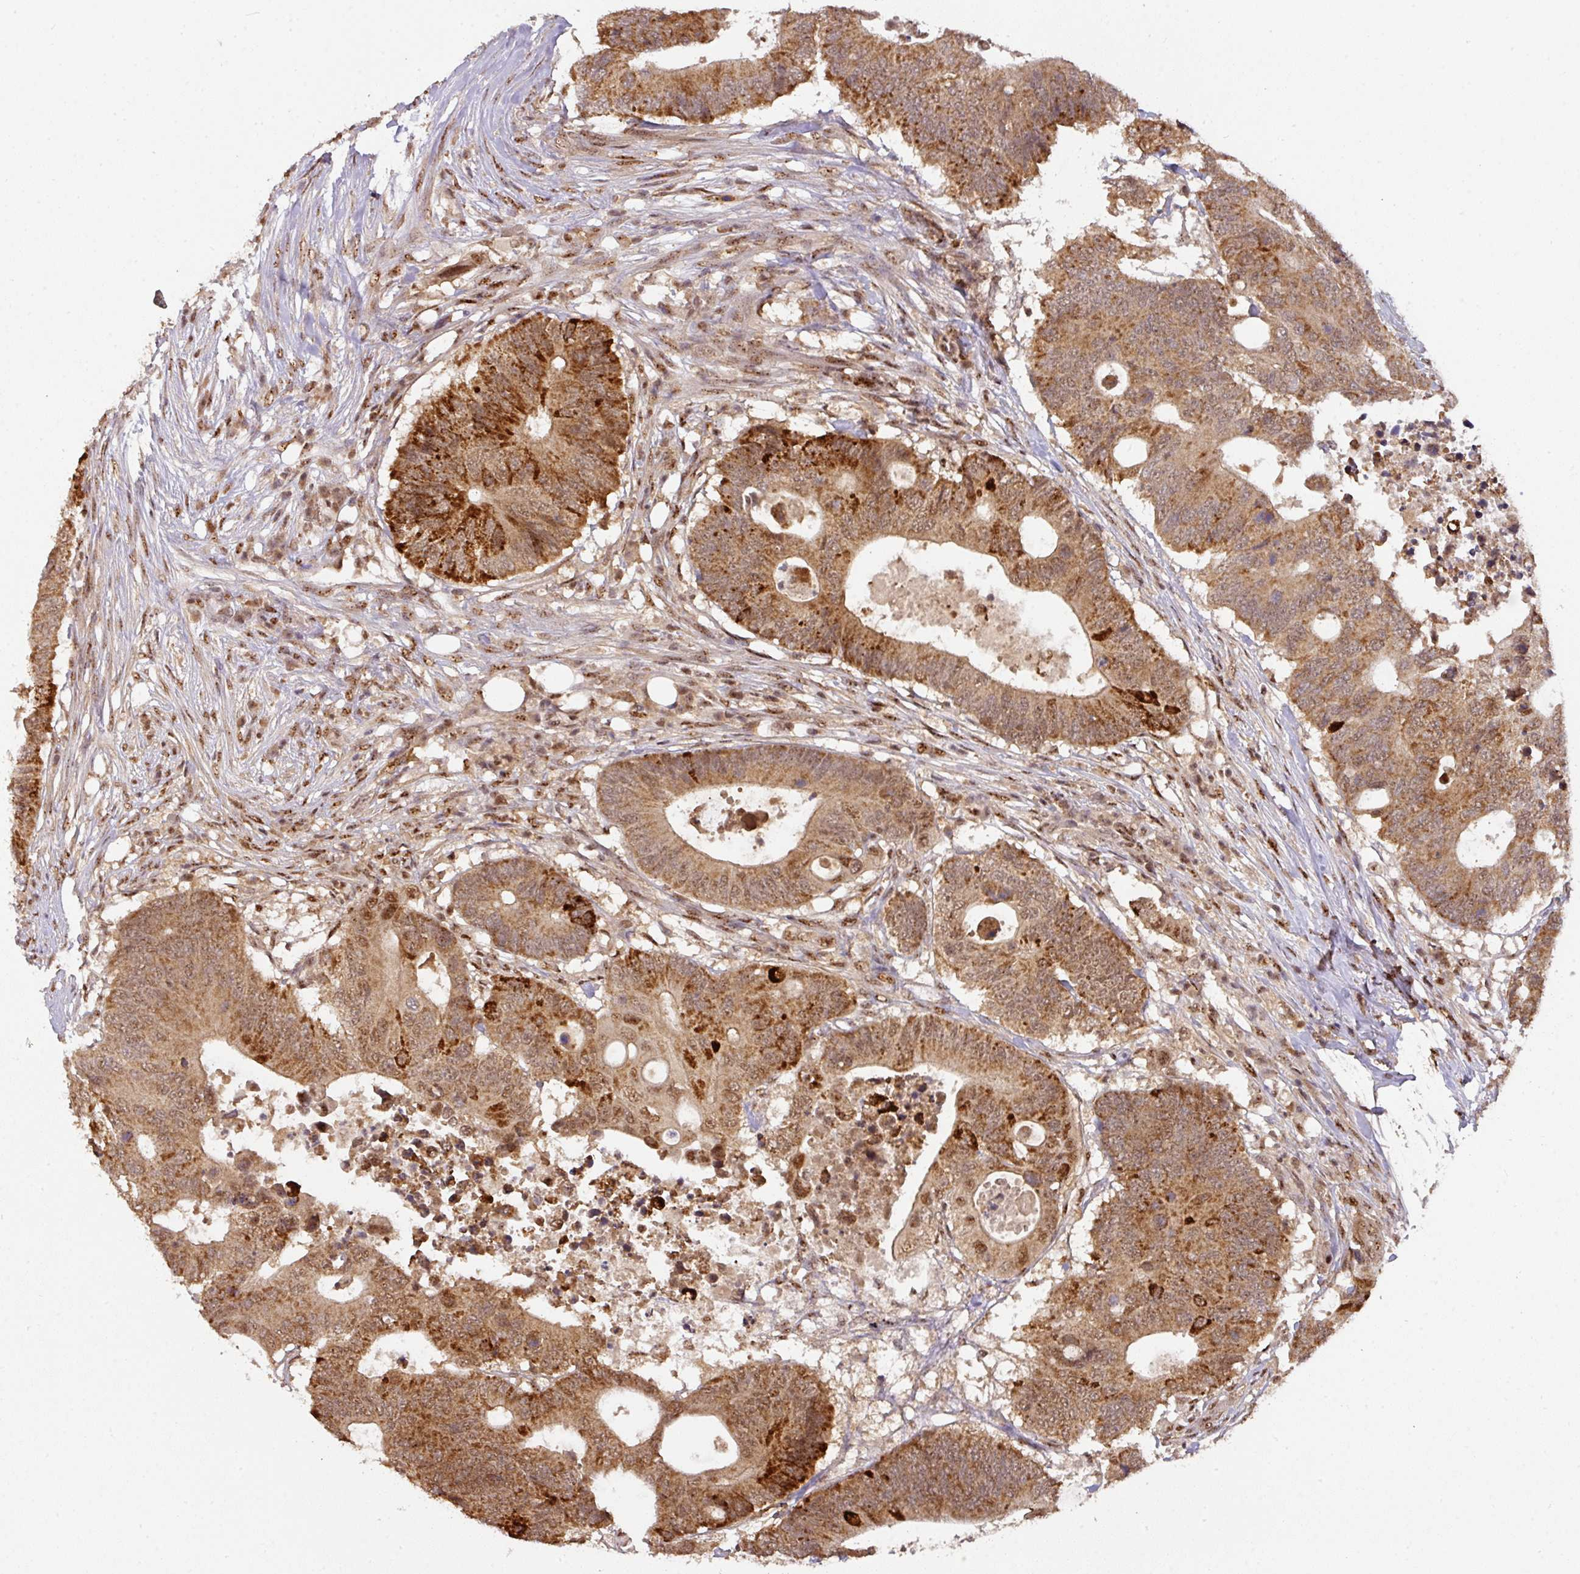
{"staining": {"intensity": "moderate", "quantity": ">75%", "location": "cytoplasmic/membranous,nuclear"}, "tissue": "colorectal cancer", "cell_type": "Tumor cells", "image_type": "cancer", "snomed": [{"axis": "morphology", "description": "Adenocarcinoma, NOS"}, {"axis": "topography", "description": "Colon"}], "caption": "Colorectal adenocarcinoma tissue demonstrates moderate cytoplasmic/membranous and nuclear staining in approximately >75% of tumor cells, visualized by immunohistochemistry.", "gene": "RANBP9", "patient": {"sex": "male", "age": 71}}